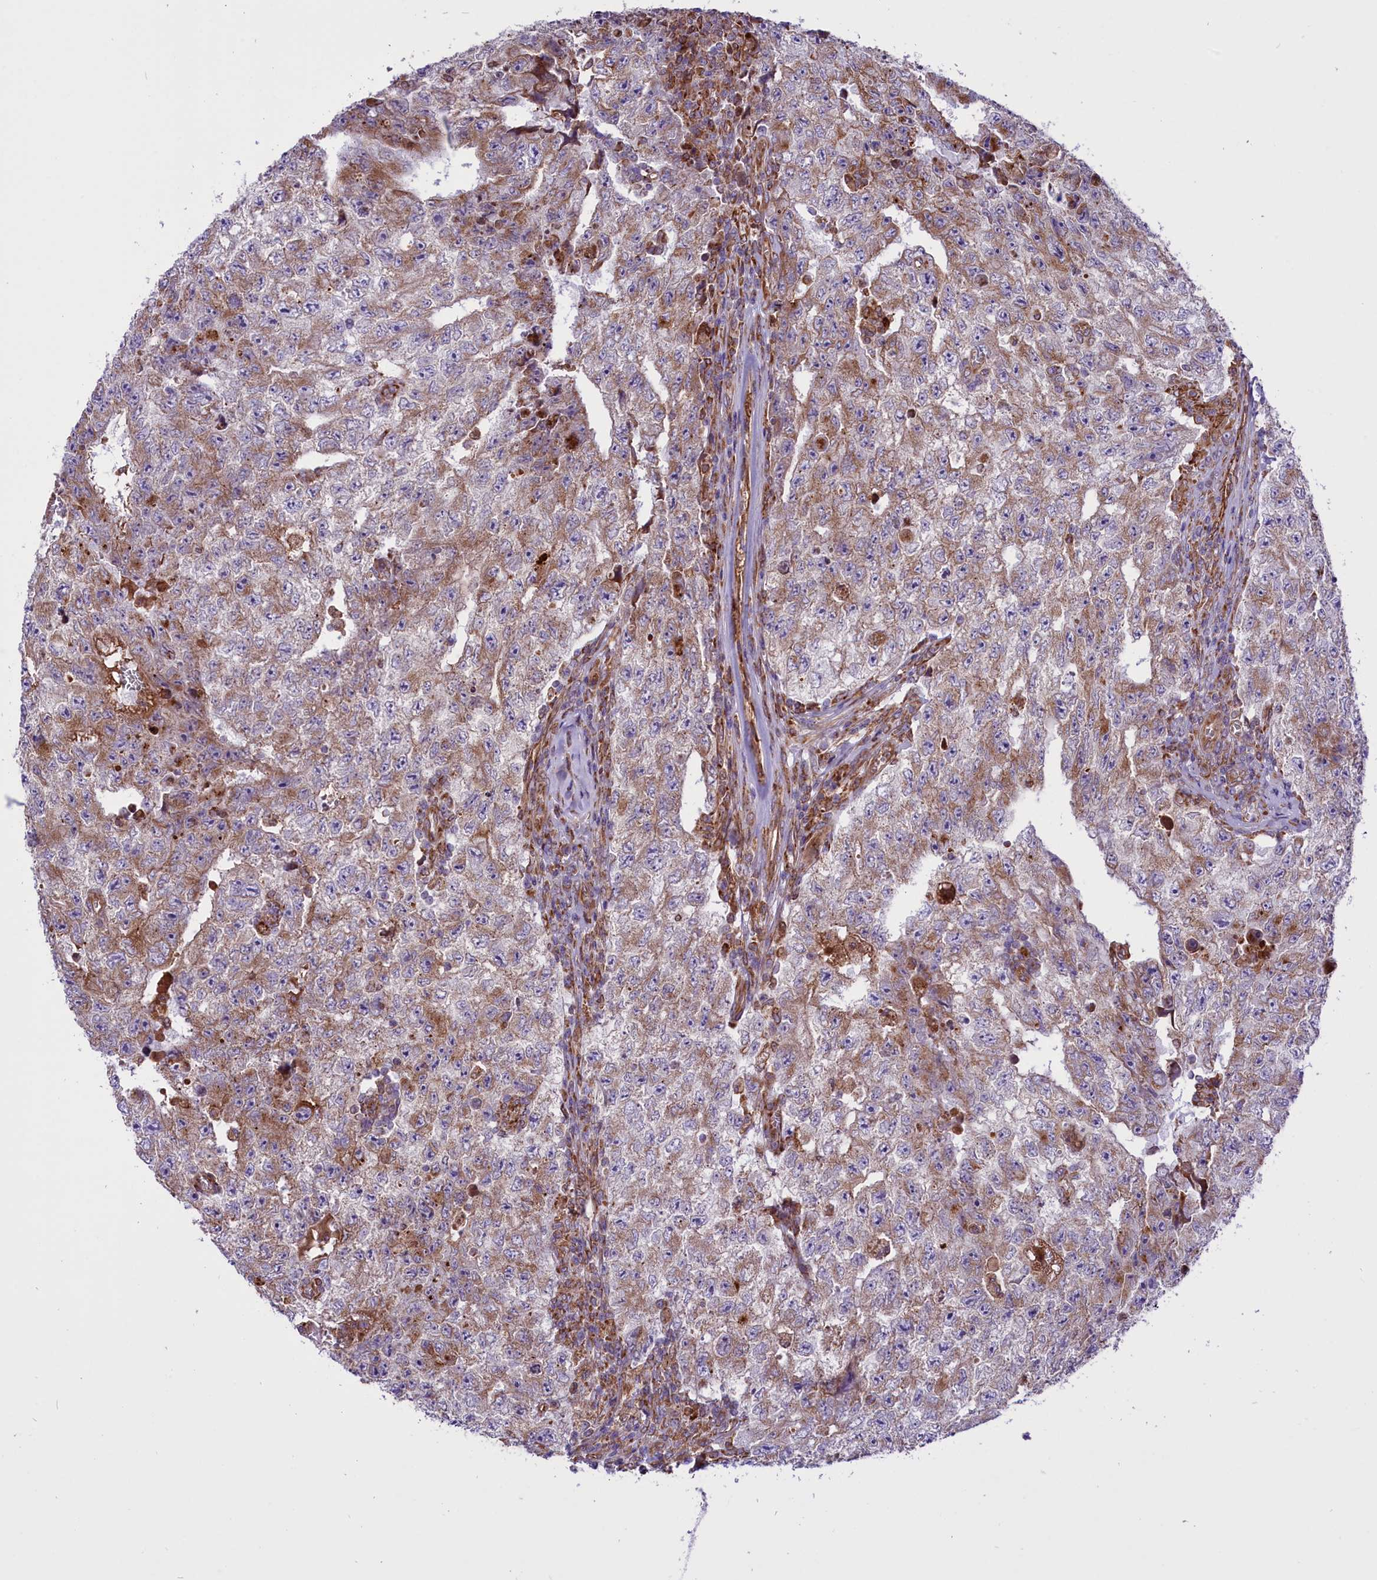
{"staining": {"intensity": "moderate", "quantity": "25%-75%", "location": "cytoplasmic/membranous"}, "tissue": "testis cancer", "cell_type": "Tumor cells", "image_type": "cancer", "snomed": [{"axis": "morphology", "description": "Carcinoma, Embryonal, NOS"}, {"axis": "topography", "description": "Testis"}], "caption": "This is a histology image of immunohistochemistry (IHC) staining of testis cancer (embryonal carcinoma), which shows moderate expression in the cytoplasmic/membranous of tumor cells.", "gene": "PTPRU", "patient": {"sex": "male", "age": 17}}